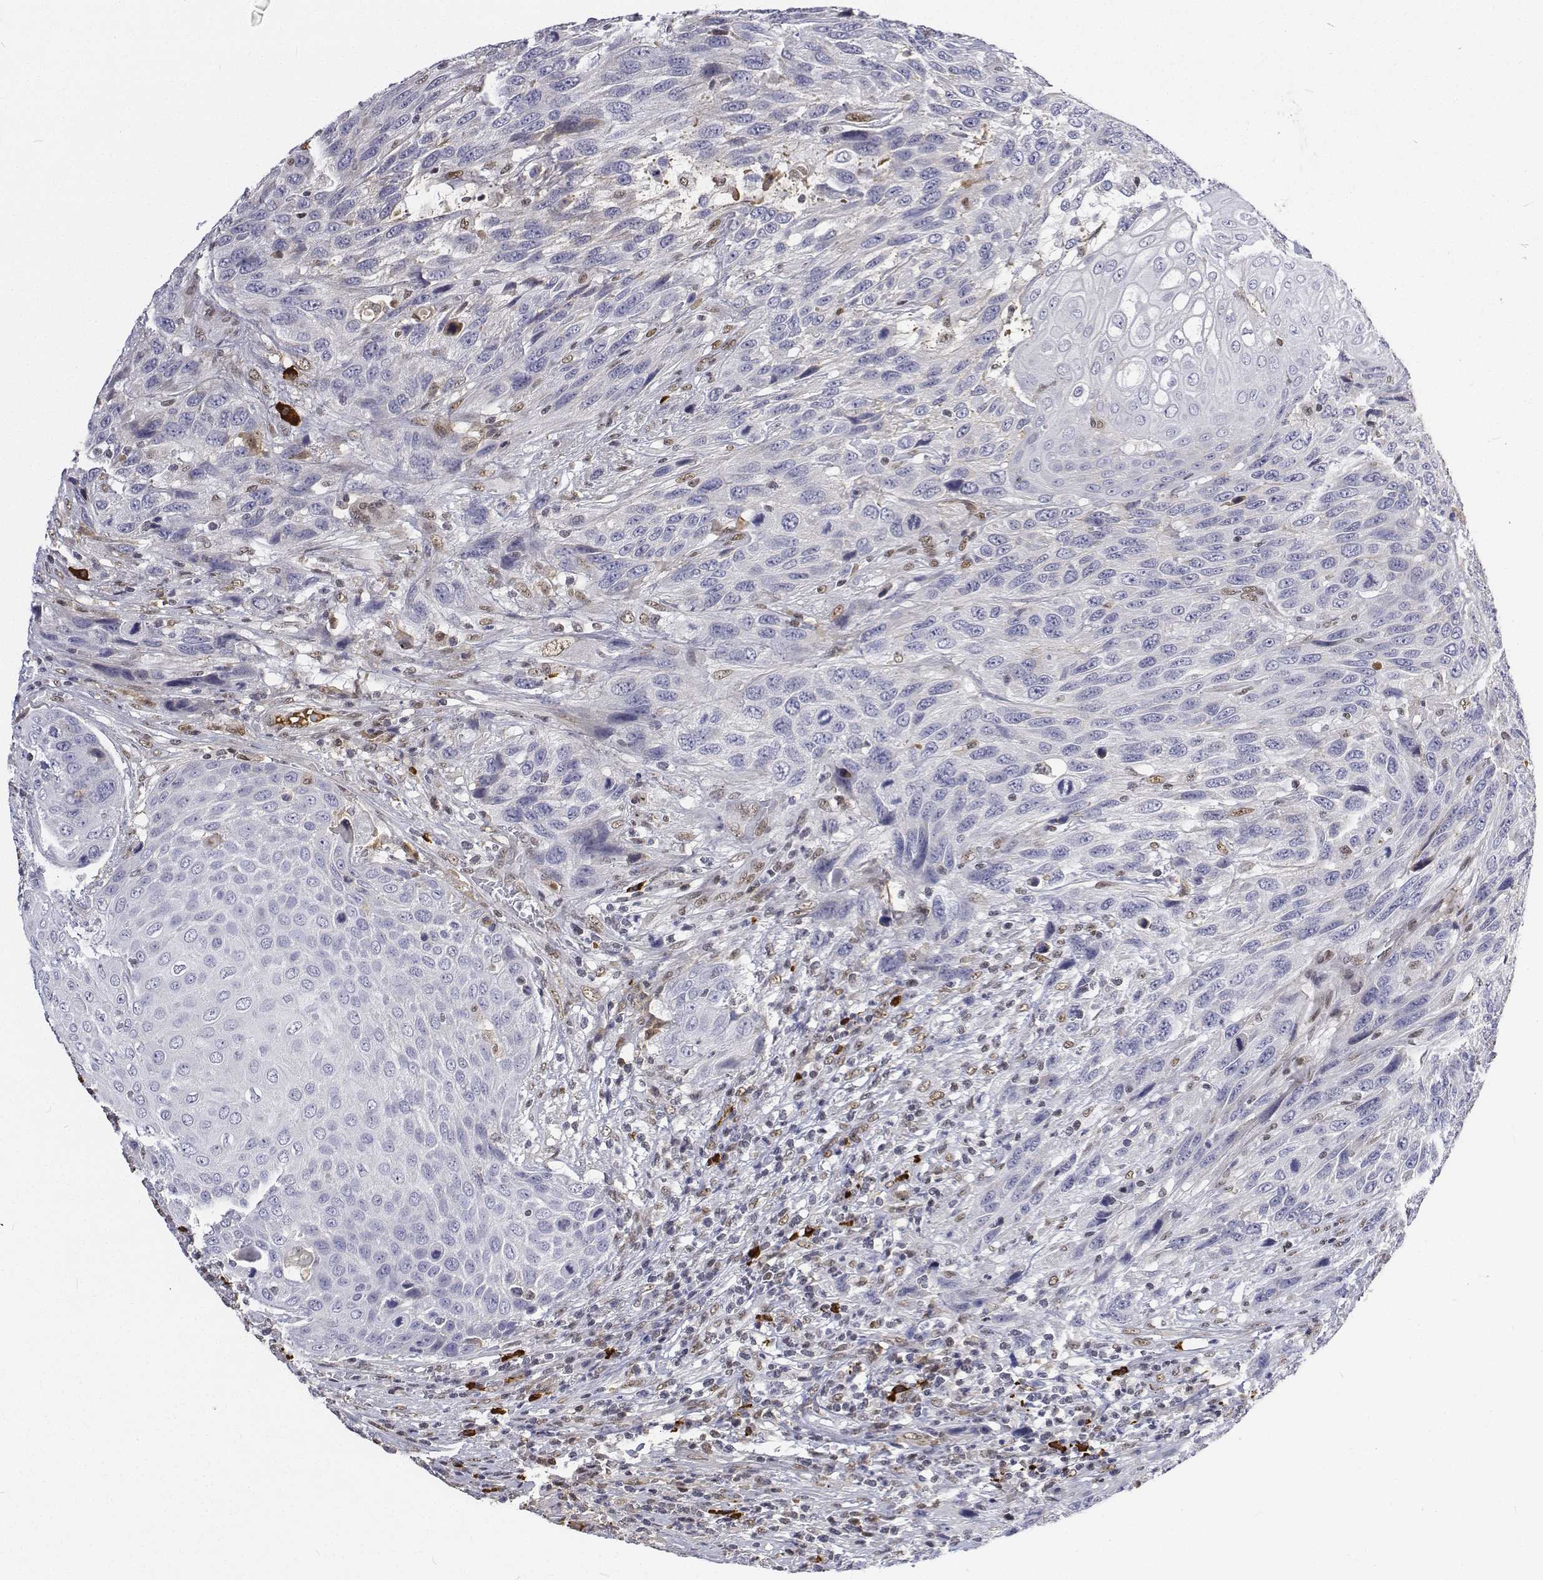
{"staining": {"intensity": "weak", "quantity": "<25%", "location": "nuclear"}, "tissue": "urothelial cancer", "cell_type": "Tumor cells", "image_type": "cancer", "snomed": [{"axis": "morphology", "description": "Urothelial carcinoma, High grade"}, {"axis": "topography", "description": "Urinary bladder"}], "caption": "IHC of urothelial cancer reveals no positivity in tumor cells.", "gene": "ATRX", "patient": {"sex": "female", "age": 70}}